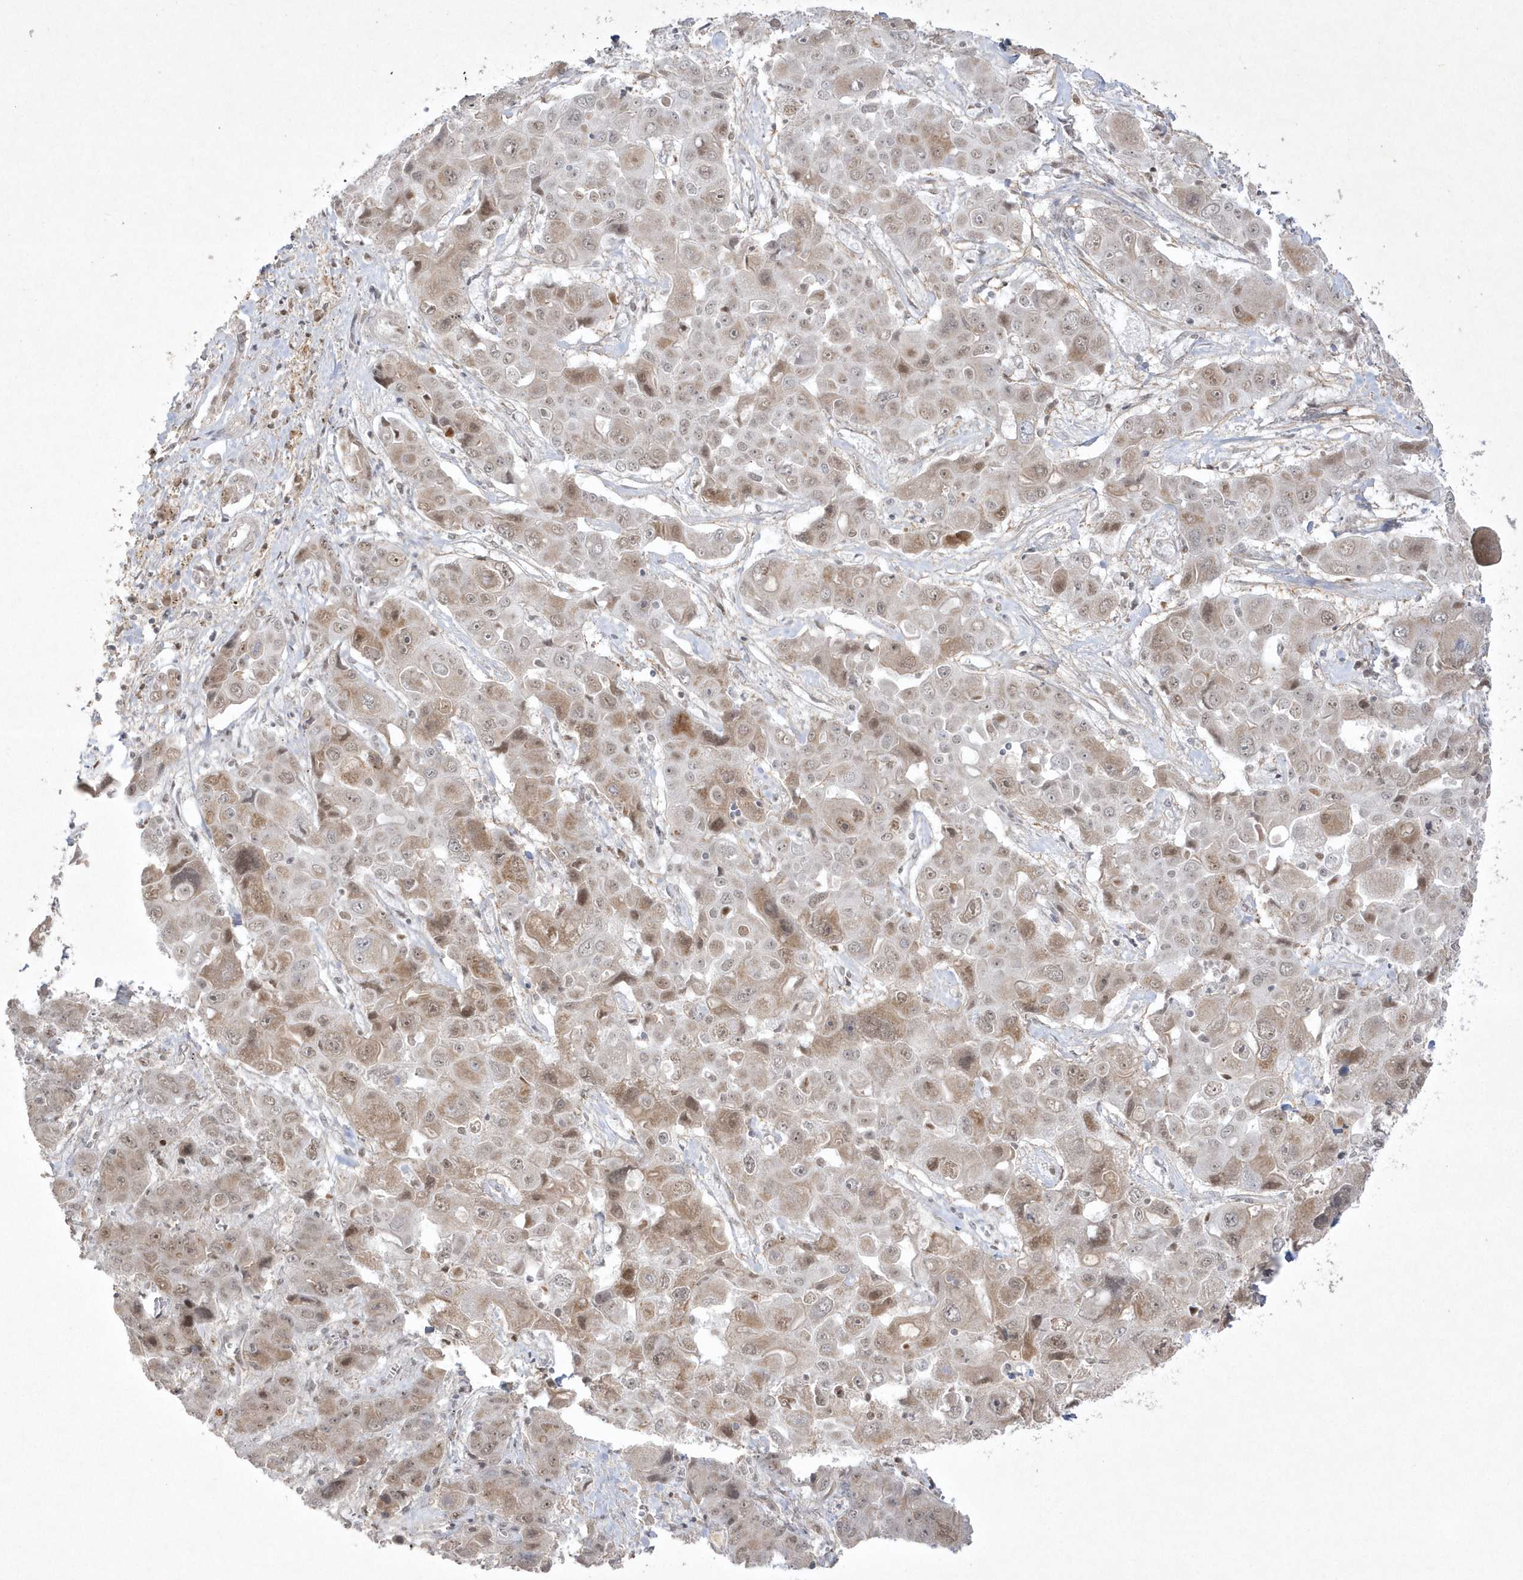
{"staining": {"intensity": "moderate", "quantity": "25%-75%", "location": "nuclear"}, "tissue": "liver cancer", "cell_type": "Tumor cells", "image_type": "cancer", "snomed": [{"axis": "morphology", "description": "Cholangiocarcinoma"}, {"axis": "topography", "description": "Liver"}], "caption": "A medium amount of moderate nuclear positivity is seen in about 25%-75% of tumor cells in liver cholangiocarcinoma tissue.", "gene": "CPSF3", "patient": {"sex": "male", "age": 67}}